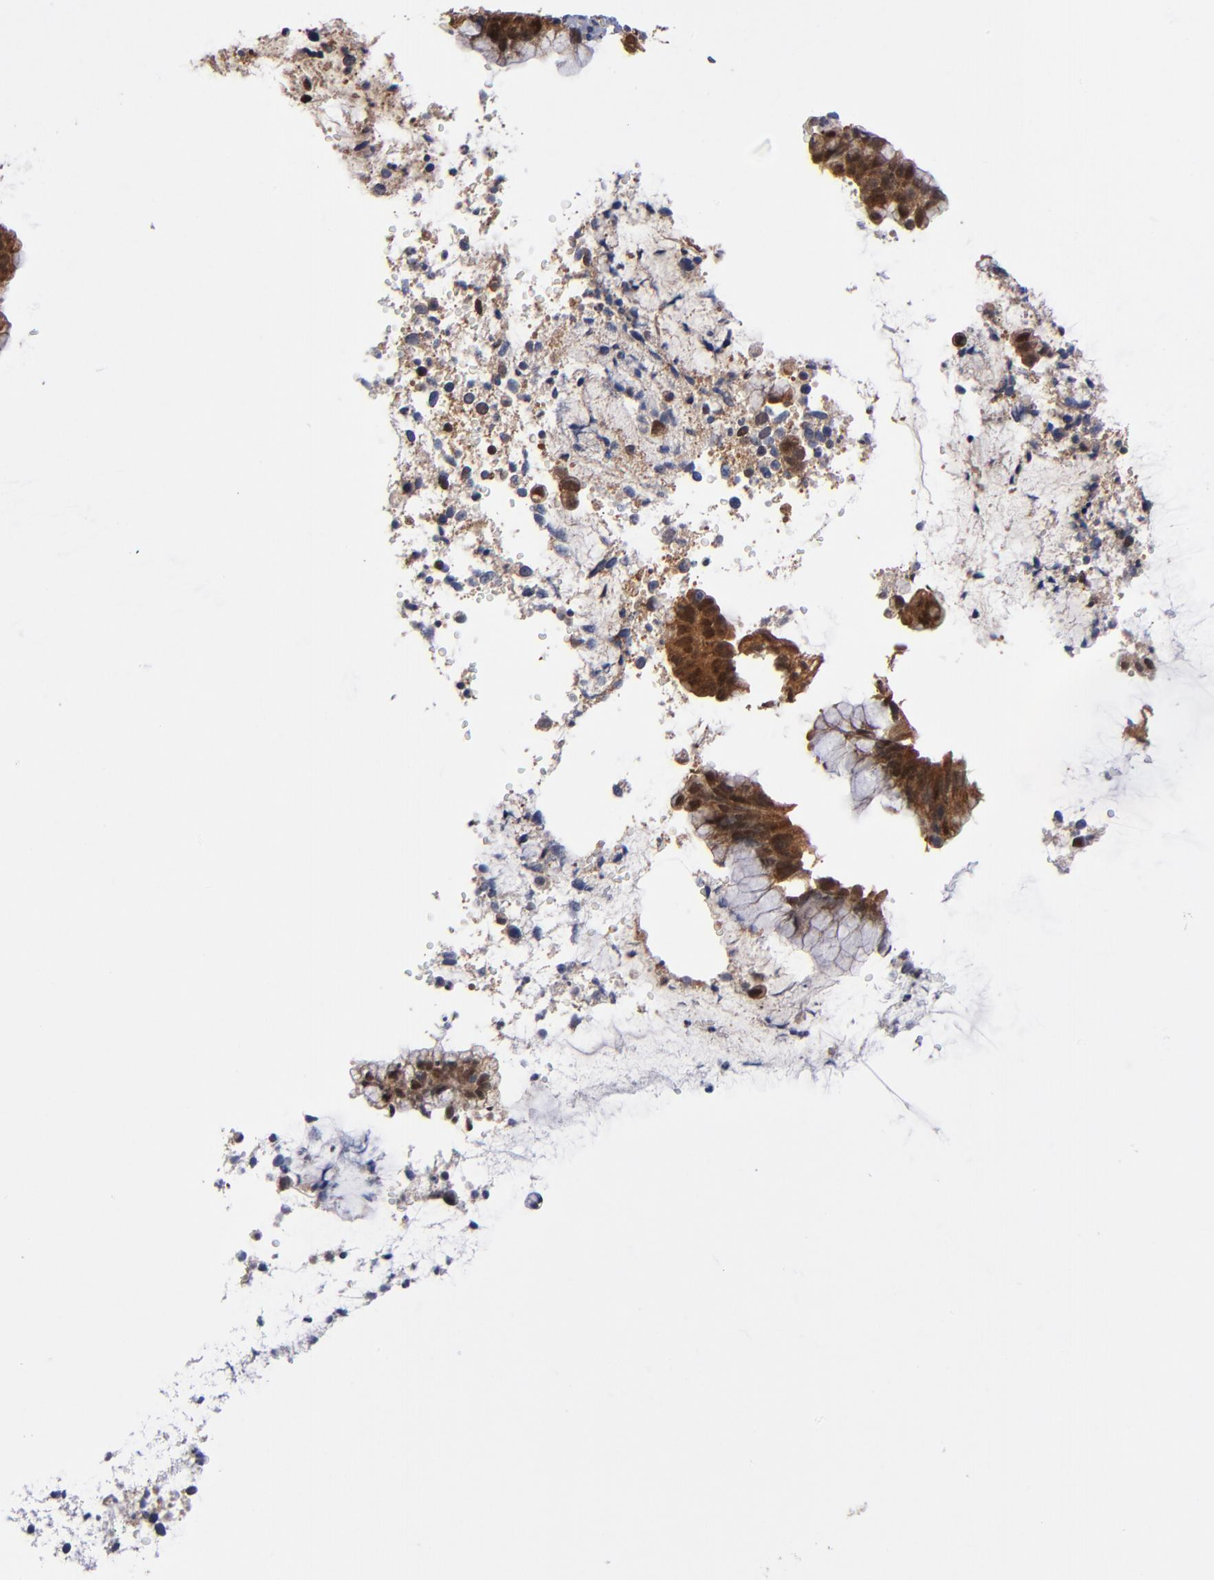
{"staining": {"intensity": "strong", "quantity": ">75%", "location": "cytoplasmic/membranous"}, "tissue": "cervical cancer", "cell_type": "Tumor cells", "image_type": "cancer", "snomed": [{"axis": "morphology", "description": "Adenocarcinoma, NOS"}, {"axis": "topography", "description": "Cervix"}], "caption": "Protein staining of cervical cancer tissue shows strong cytoplasmic/membranous staining in about >75% of tumor cells.", "gene": "ALG13", "patient": {"sex": "female", "age": 44}}